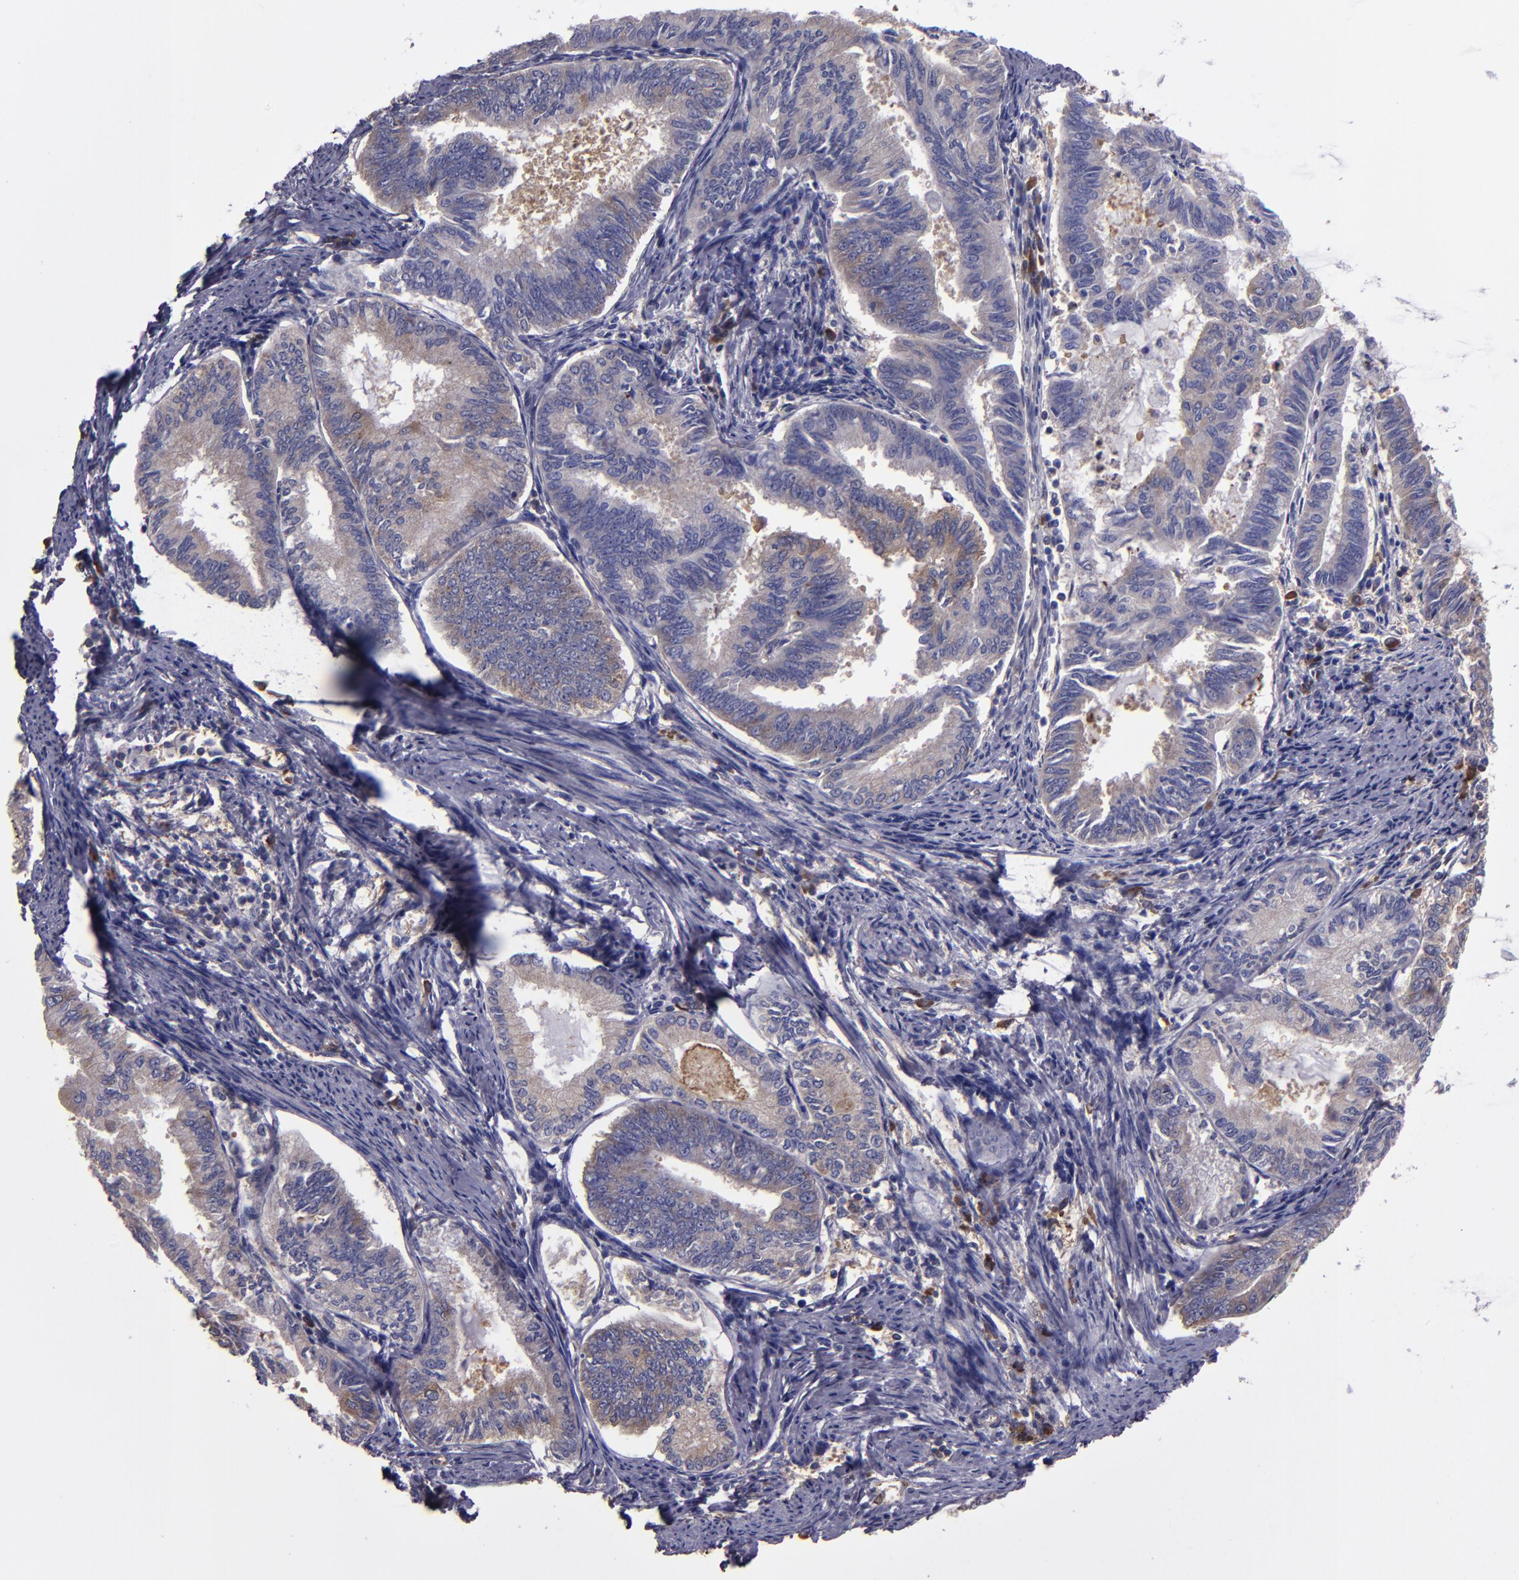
{"staining": {"intensity": "moderate", "quantity": "25%-75%", "location": "cytoplasmic/membranous"}, "tissue": "endometrial cancer", "cell_type": "Tumor cells", "image_type": "cancer", "snomed": [{"axis": "morphology", "description": "Adenocarcinoma, NOS"}, {"axis": "topography", "description": "Endometrium"}], "caption": "Protein expression analysis of human endometrial cancer (adenocarcinoma) reveals moderate cytoplasmic/membranous expression in approximately 25%-75% of tumor cells. (brown staining indicates protein expression, while blue staining denotes nuclei).", "gene": "CARS1", "patient": {"sex": "female", "age": 86}}